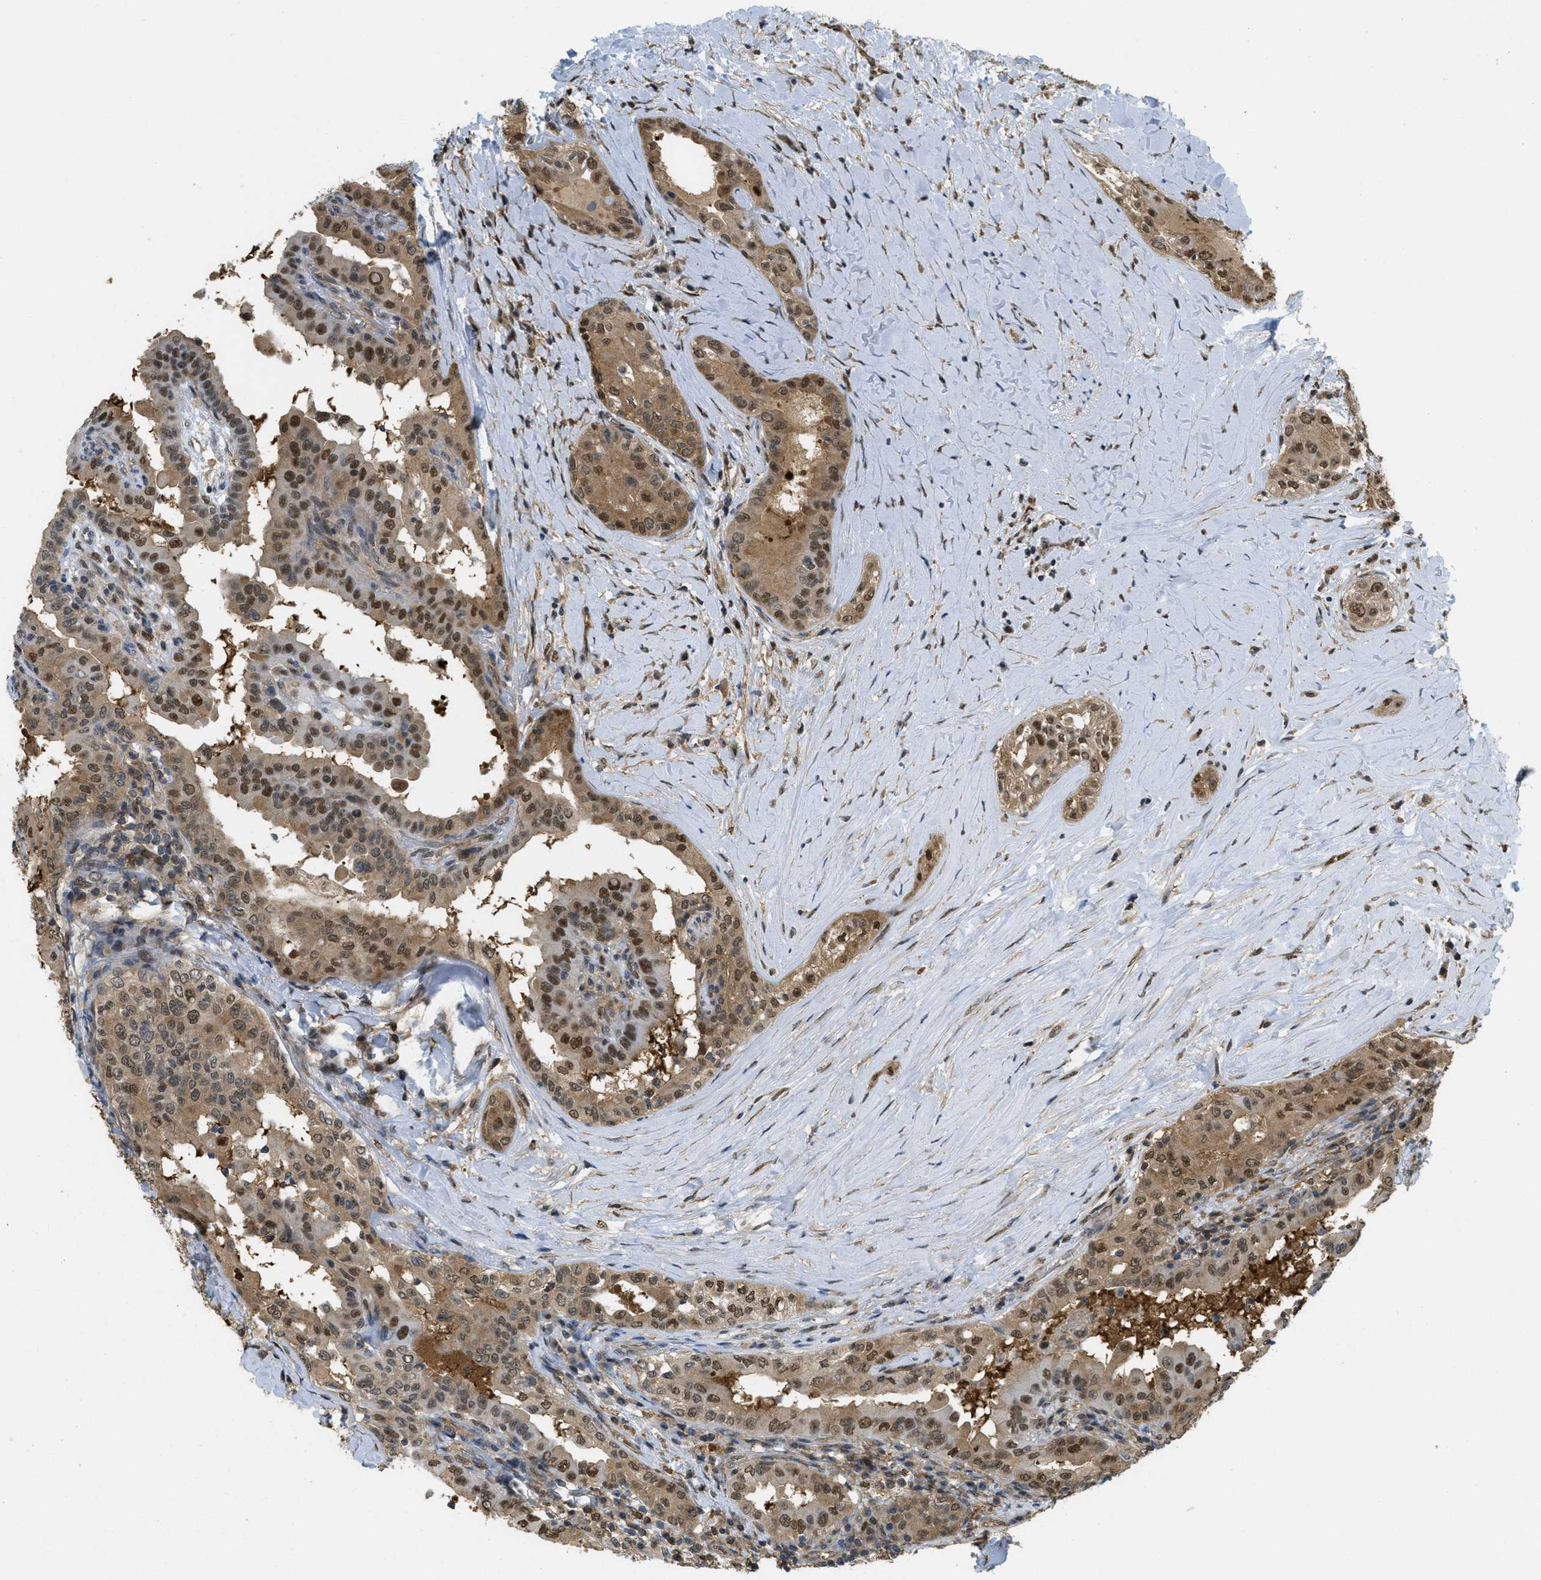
{"staining": {"intensity": "strong", "quantity": ">75%", "location": "cytoplasmic/membranous,nuclear"}, "tissue": "thyroid cancer", "cell_type": "Tumor cells", "image_type": "cancer", "snomed": [{"axis": "morphology", "description": "Papillary adenocarcinoma, NOS"}, {"axis": "topography", "description": "Thyroid gland"}], "caption": "Protein staining of thyroid papillary adenocarcinoma tissue exhibits strong cytoplasmic/membranous and nuclear positivity in approximately >75% of tumor cells.", "gene": "PSMC5", "patient": {"sex": "male", "age": 33}}